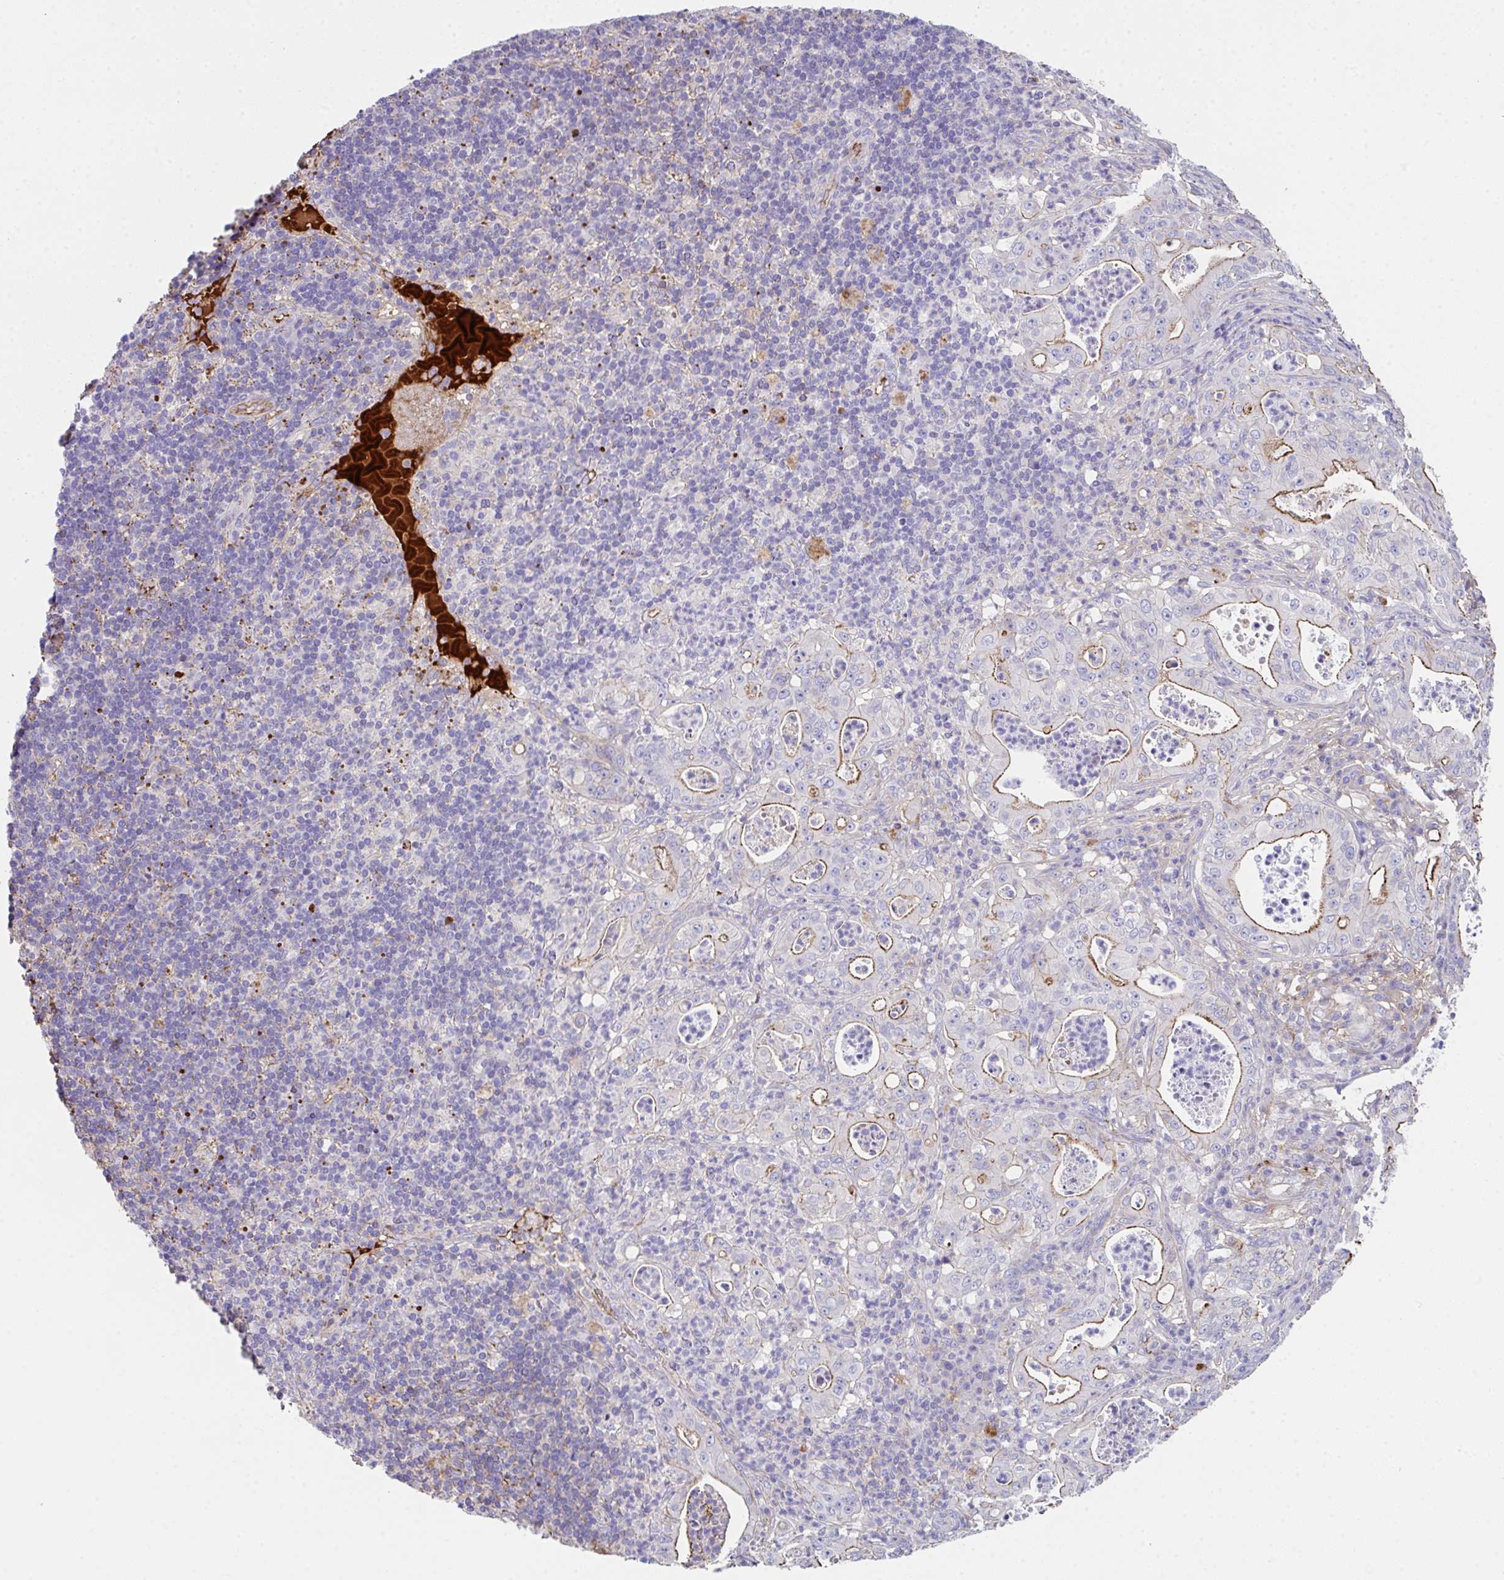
{"staining": {"intensity": "strong", "quantity": ">75%", "location": "cytoplasmic/membranous"}, "tissue": "pancreatic cancer", "cell_type": "Tumor cells", "image_type": "cancer", "snomed": [{"axis": "morphology", "description": "Adenocarcinoma, NOS"}, {"axis": "topography", "description": "Pancreas"}], "caption": "Immunohistochemical staining of pancreatic cancer (adenocarcinoma) displays strong cytoplasmic/membranous protein positivity in approximately >75% of tumor cells.", "gene": "ZNF813", "patient": {"sex": "male", "age": 71}}